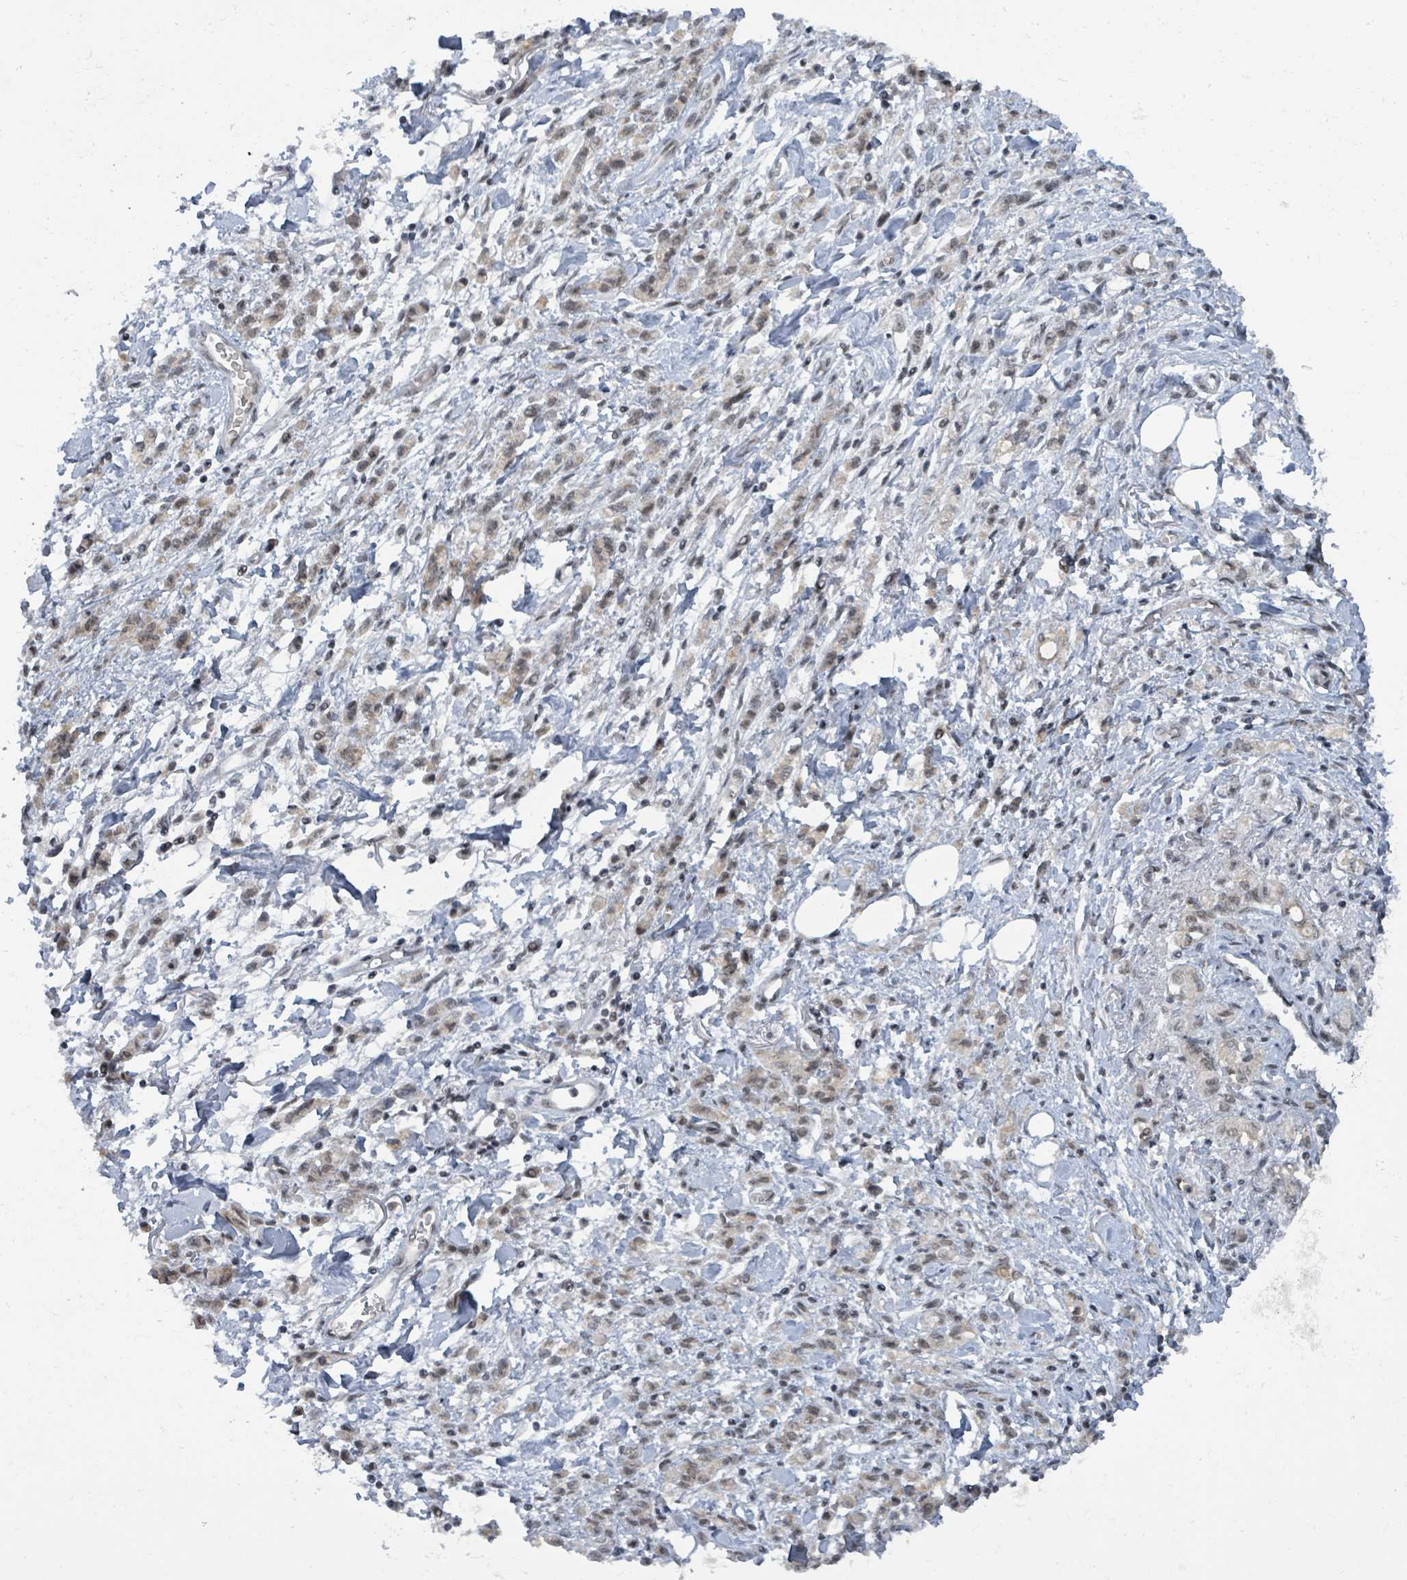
{"staining": {"intensity": "weak", "quantity": "25%-75%", "location": "nuclear"}, "tissue": "stomach cancer", "cell_type": "Tumor cells", "image_type": "cancer", "snomed": [{"axis": "morphology", "description": "Adenocarcinoma, NOS"}, {"axis": "topography", "description": "Stomach"}], "caption": "An image of stomach cancer (adenocarcinoma) stained for a protein reveals weak nuclear brown staining in tumor cells. (Stains: DAB (3,3'-diaminobenzidine) in brown, nuclei in blue, Microscopy: brightfield microscopy at high magnification).", "gene": "BANP", "patient": {"sex": "male", "age": 77}}